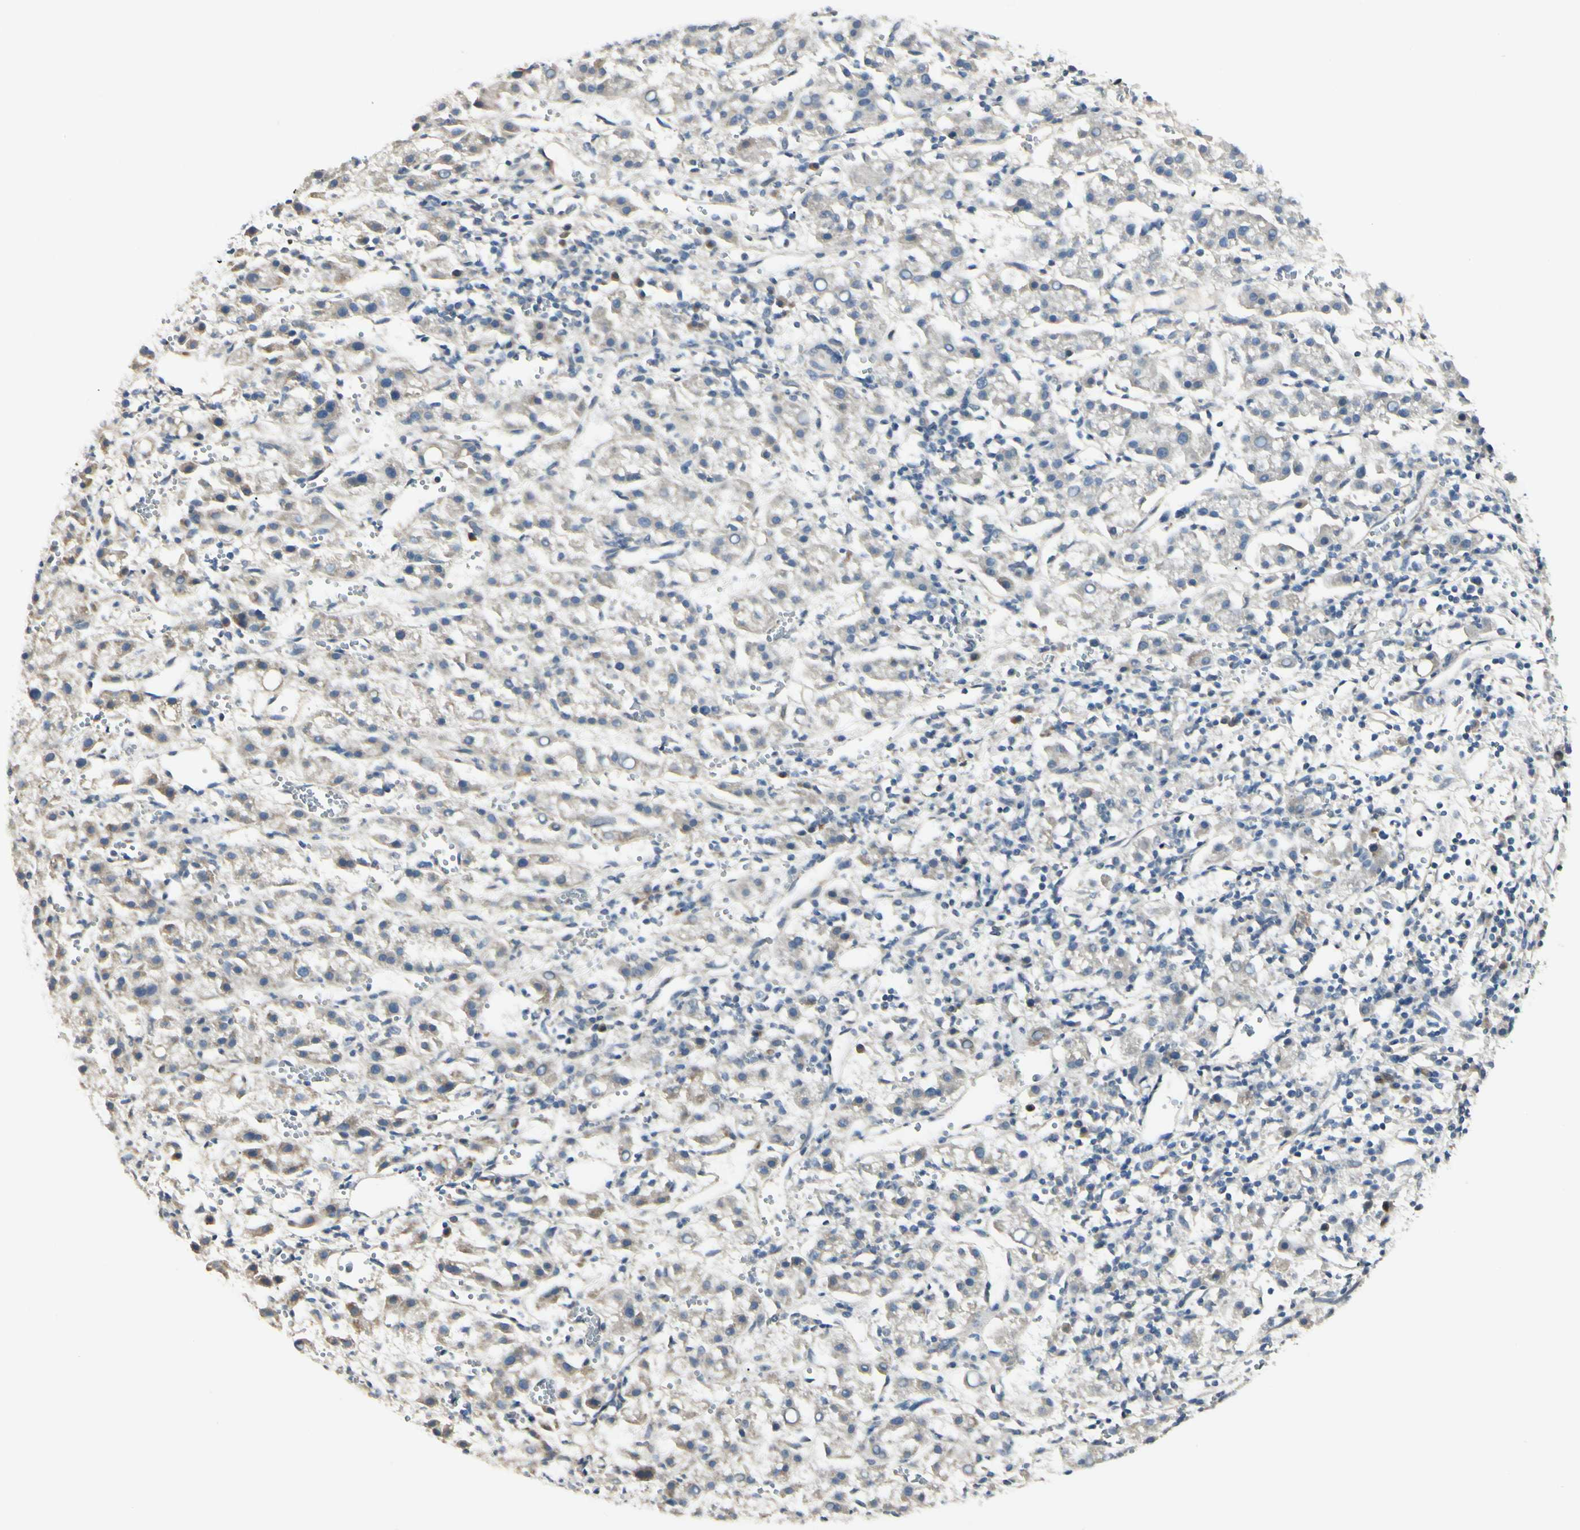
{"staining": {"intensity": "weak", "quantity": "25%-75%", "location": "cytoplasmic/membranous"}, "tissue": "liver cancer", "cell_type": "Tumor cells", "image_type": "cancer", "snomed": [{"axis": "morphology", "description": "Carcinoma, Hepatocellular, NOS"}, {"axis": "topography", "description": "Liver"}], "caption": "Immunohistochemistry of liver cancer (hepatocellular carcinoma) exhibits low levels of weak cytoplasmic/membranous staining in approximately 25%-75% of tumor cells.", "gene": "P4HA3", "patient": {"sex": "female", "age": 58}}